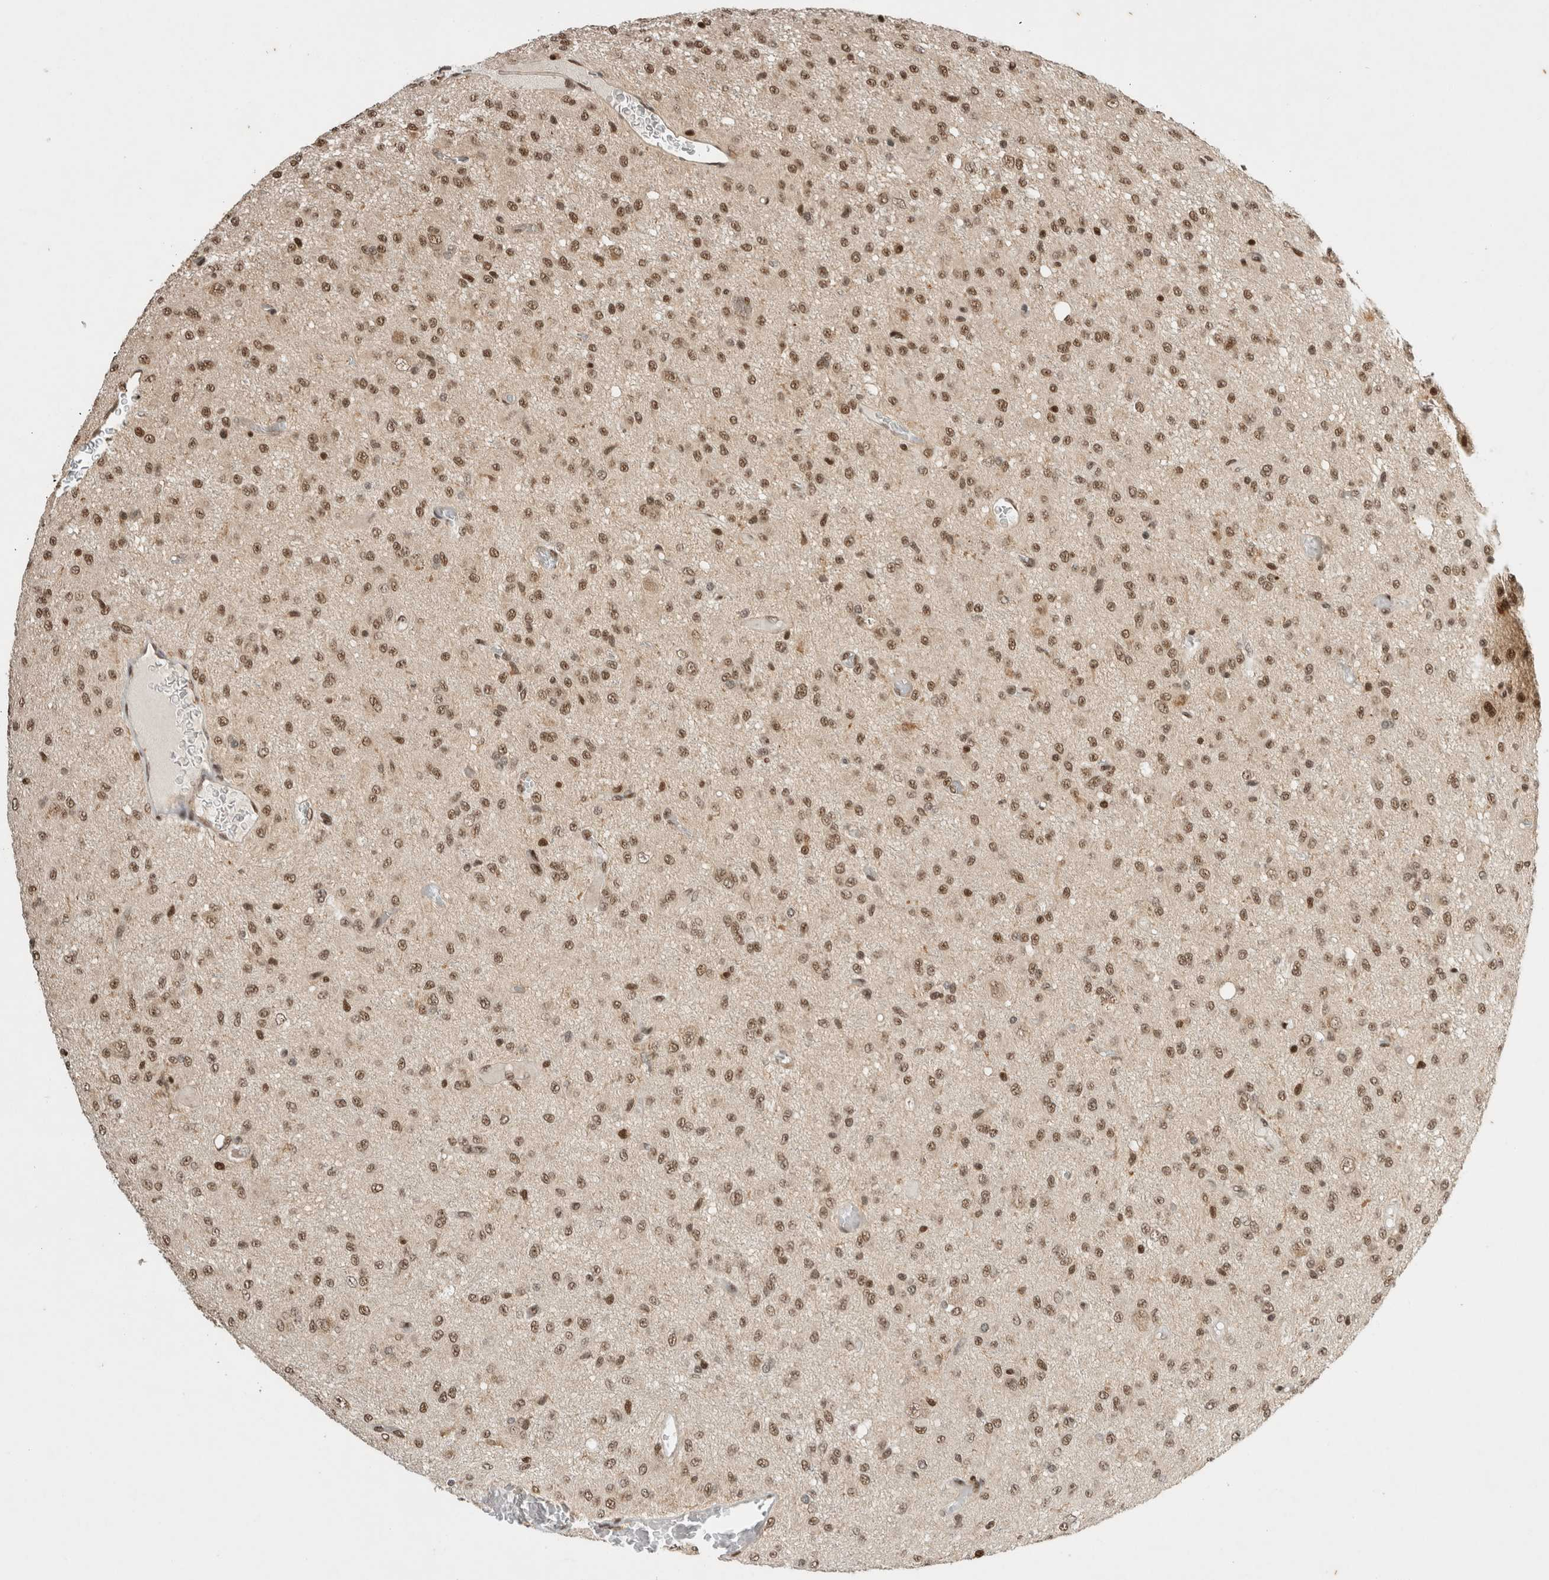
{"staining": {"intensity": "moderate", "quantity": ">75%", "location": "nuclear"}, "tissue": "glioma", "cell_type": "Tumor cells", "image_type": "cancer", "snomed": [{"axis": "morphology", "description": "Glioma, malignant, High grade"}, {"axis": "topography", "description": "Brain"}], "caption": "An immunohistochemistry (IHC) micrograph of tumor tissue is shown. Protein staining in brown shows moderate nuclear positivity in malignant glioma (high-grade) within tumor cells. (IHC, brightfield microscopy, high magnification).", "gene": "SNRNP40", "patient": {"sex": "female", "age": 59}}